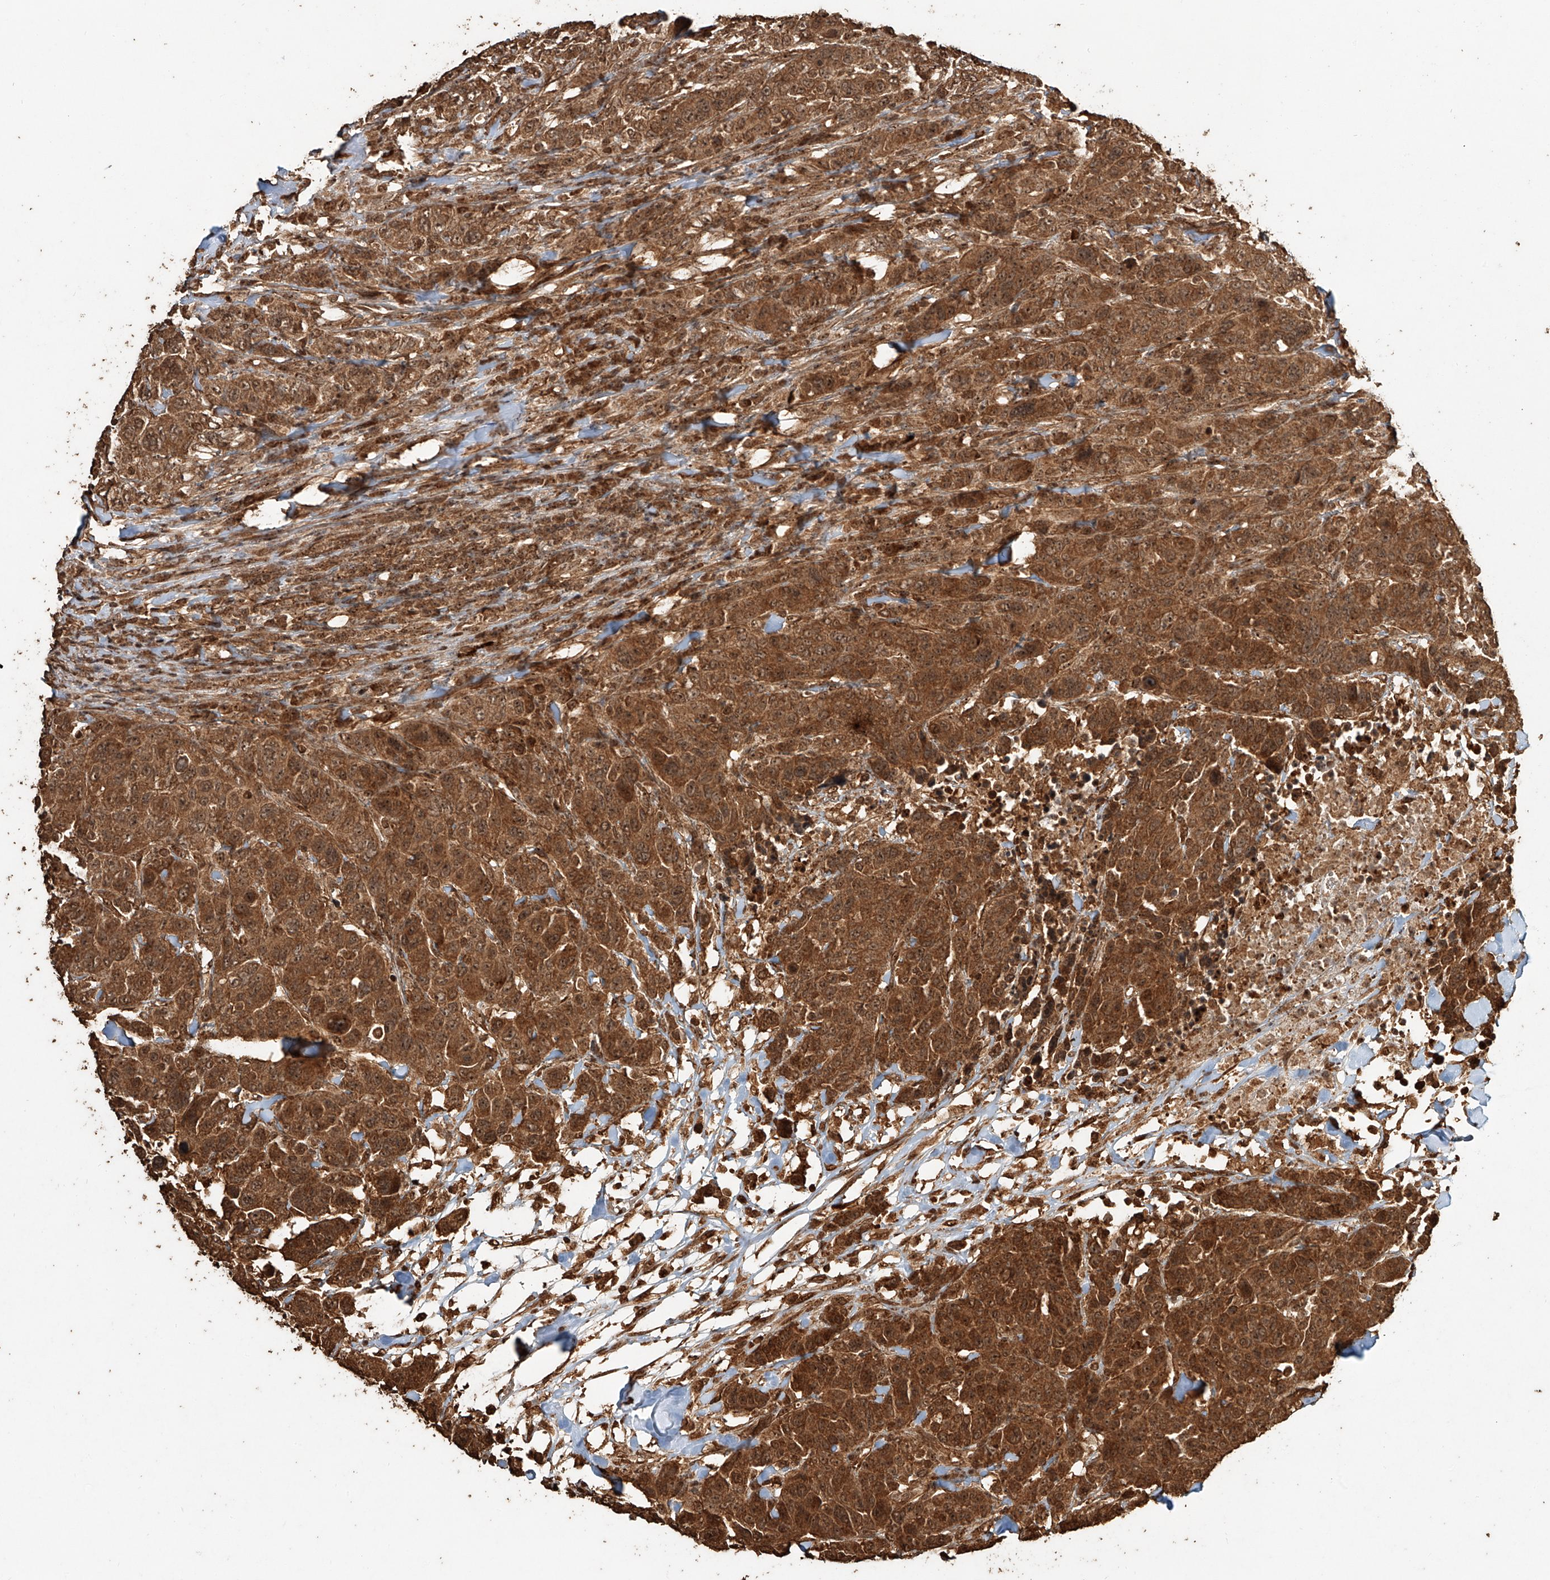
{"staining": {"intensity": "moderate", "quantity": ">75%", "location": "cytoplasmic/membranous,nuclear"}, "tissue": "breast cancer", "cell_type": "Tumor cells", "image_type": "cancer", "snomed": [{"axis": "morphology", "description": "Duct carcinoma"}, {"axis": "topography", "description": "Breast"}], "caption": "Breast cancer (infiltrating ductal carcinoma) stained with DAB immunohistochemistry (IHC) displays medium levels of moderate cytoplasmic/membranous and nuclear positivity in about >75% of tumor cells.", "gene": "ZNF660", "patient": {"sex": "female", "age": 37}}